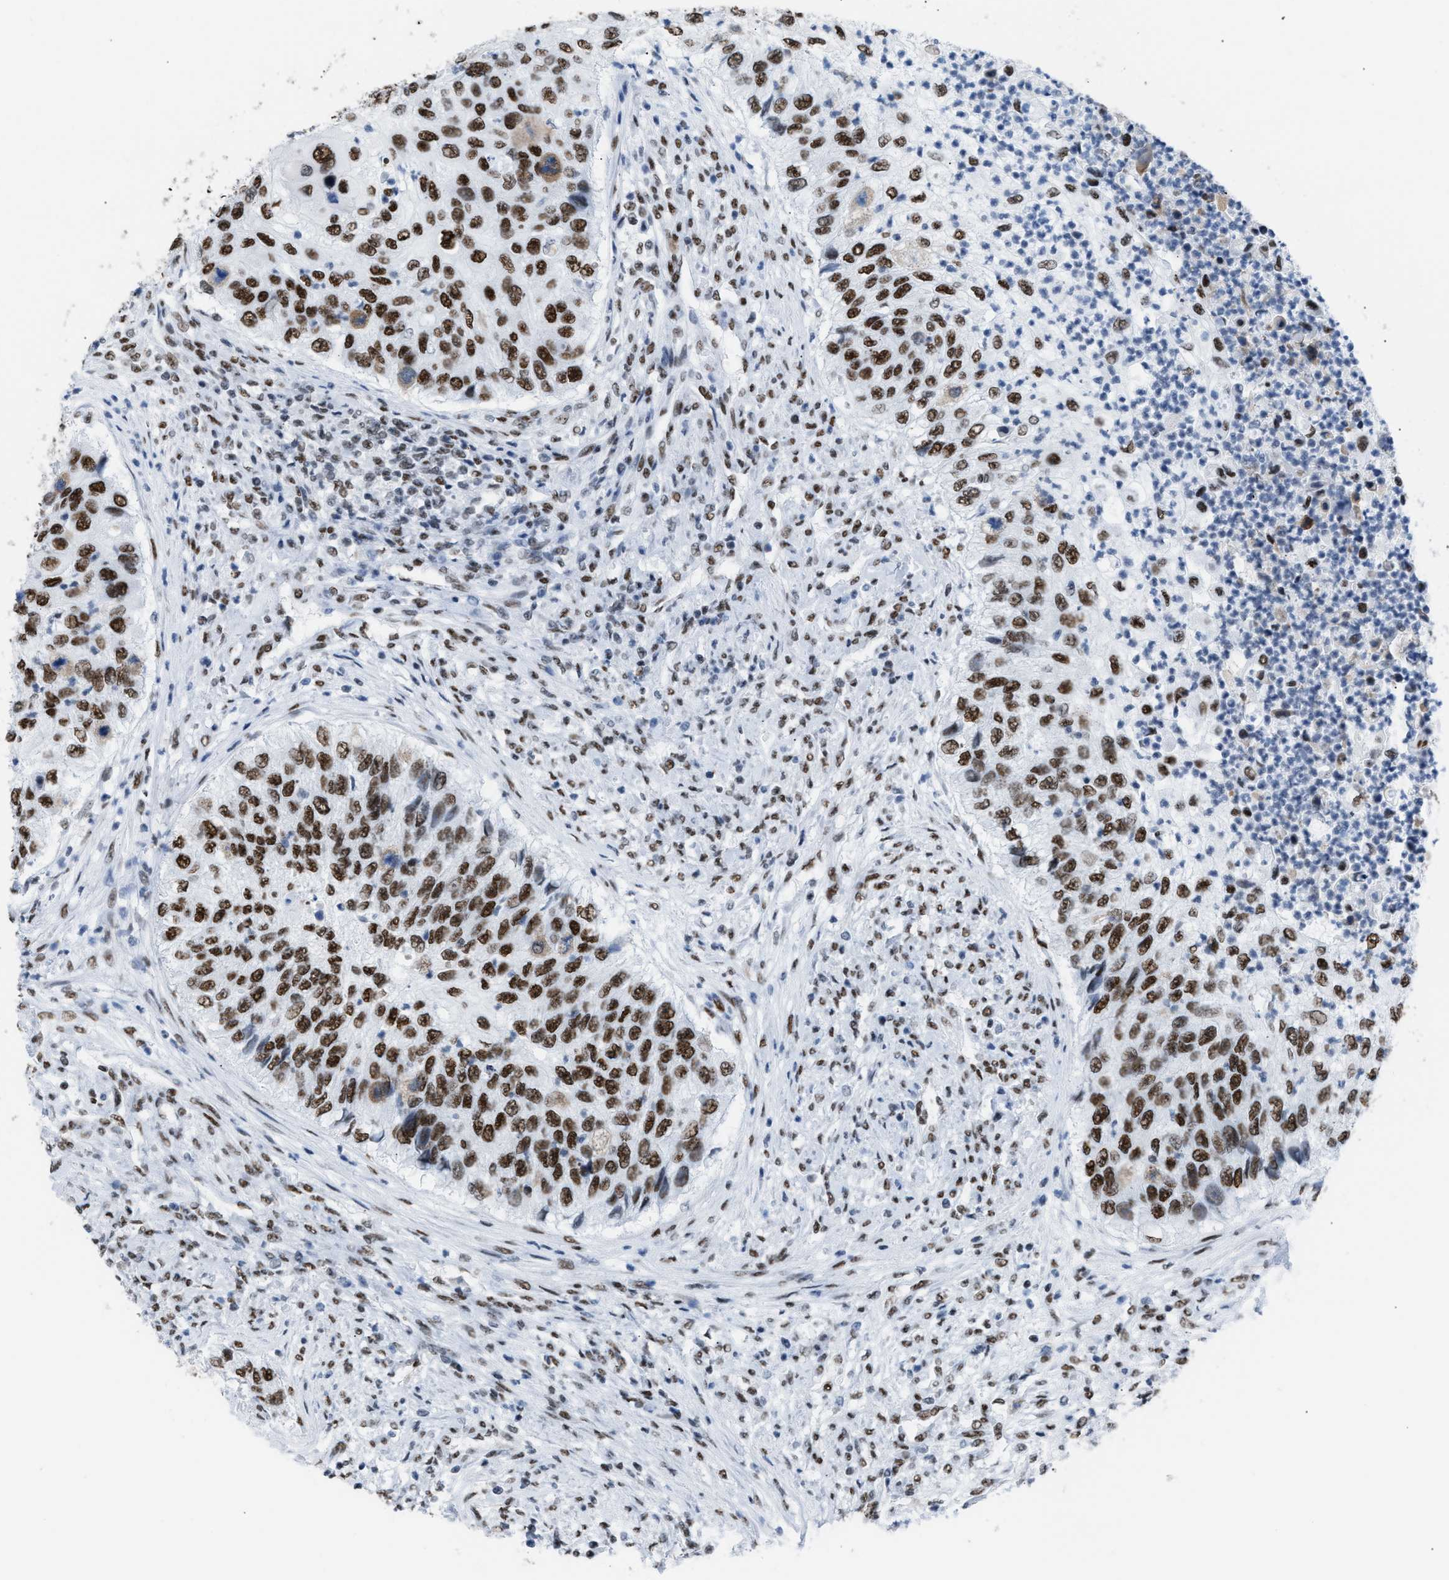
{"staining": {"intensity": "strong", "quantity": ">75%", "location": "nuclear"}, "tissue": "urothelial cancer", "cell_type": "Tumor cells", "image_type": "cancer", "snomed": [{"axis": "morphology", "description": "Urothelial carcinoma, High grade"}, {"axis": "topography", "description": "Urinary bladder"}], "caption": "IHC image of neoplastic tissue: human urothelial carcinoma (high-grade) stained using immunohistochemistry (IHC) reveals high levels of strong protein expression localized specifically in the nuclear of tumor cells, appearing as a nuclear brown color.", "gene": "CCAR2", "patient": {"sex": "female", "age": 60}}